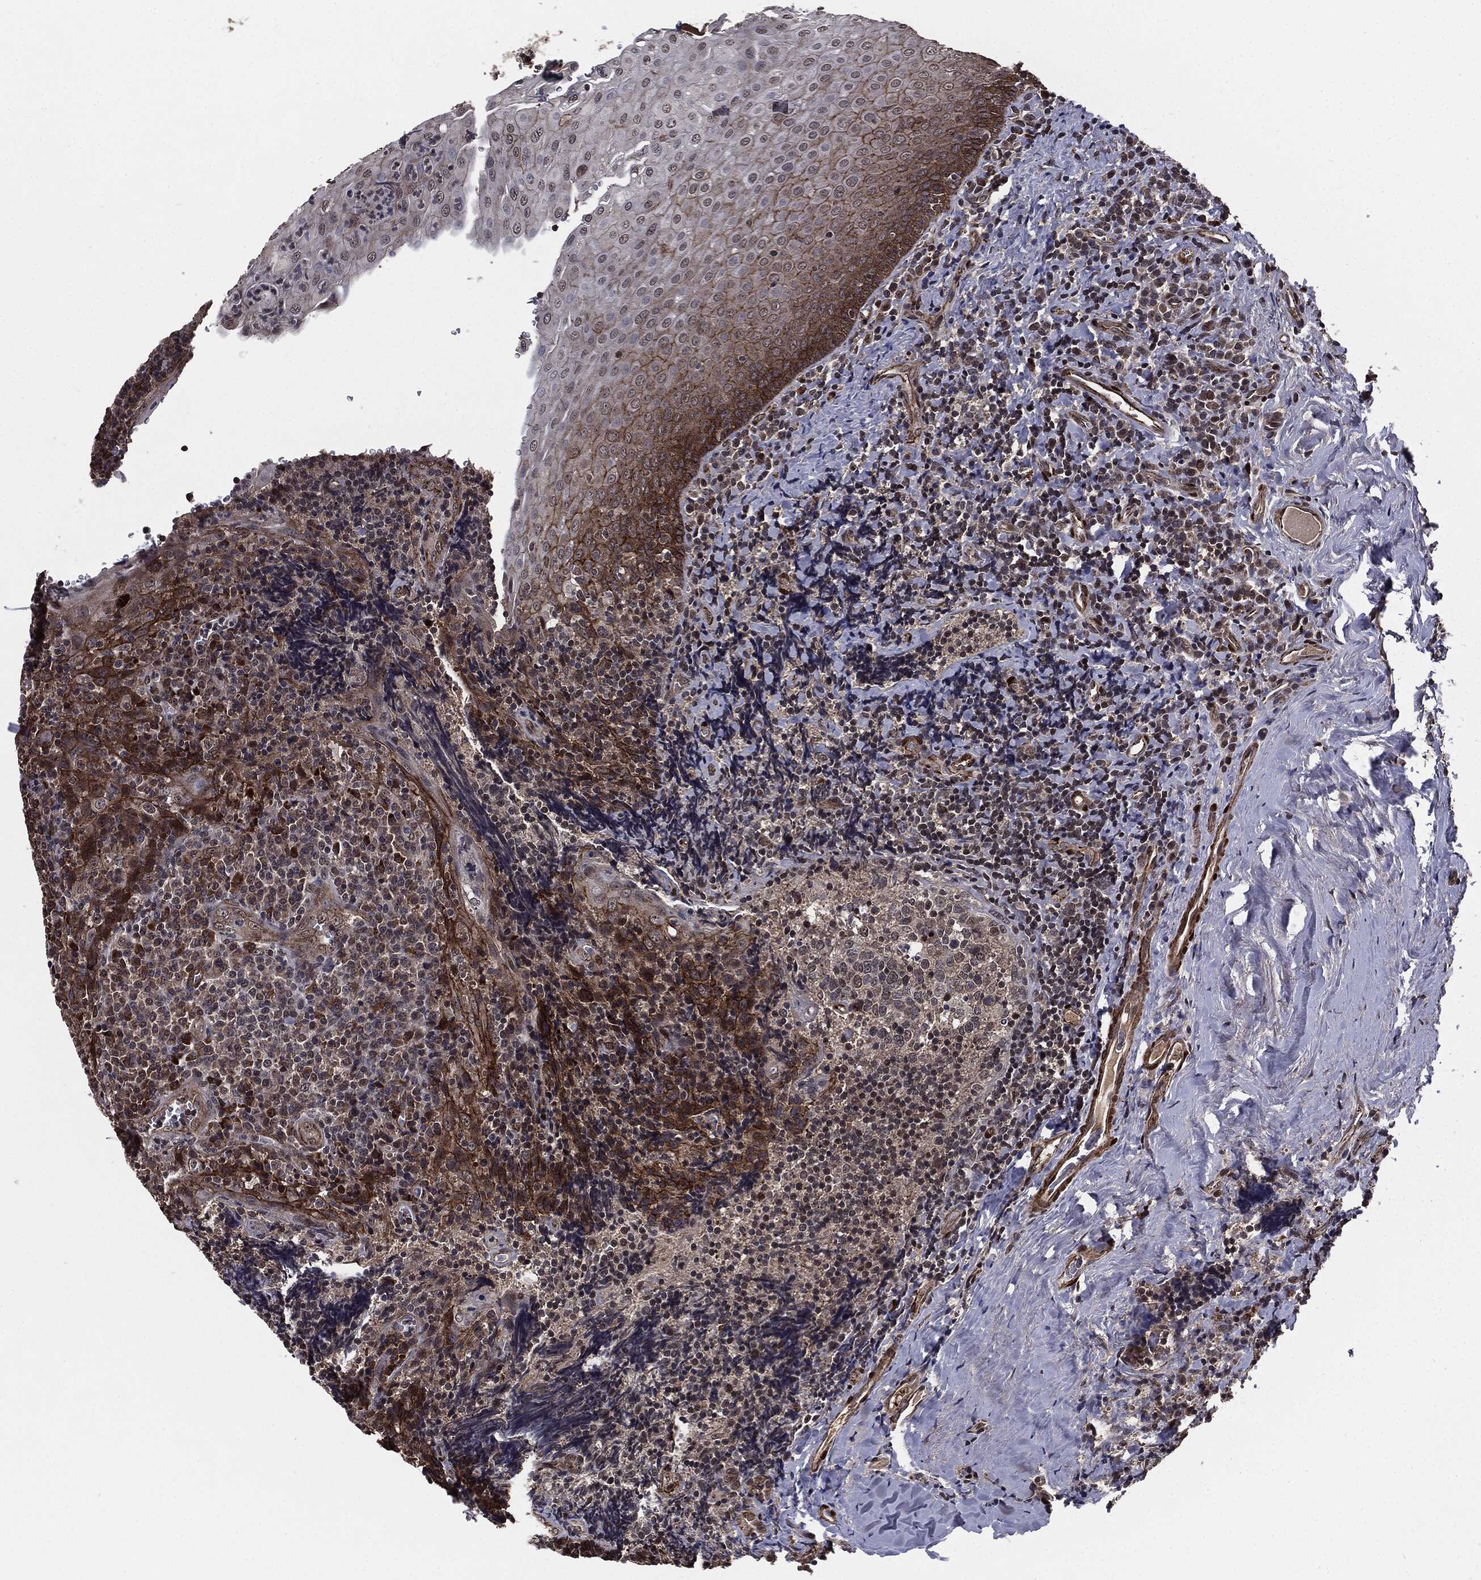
{"staining": {"intensity": "negative", "quantity": "none", "location": "none"}, "tissue": "tonsil", "cell_type": "Germinal center cells", "image_type": "normal", "snomed": [{"axis": "morphology", "description": "Normal tissue, NOS"}, {"axis": "morphology", "description": "Inflammation, NOS"}, {"axis": "topography", "description": "Tonsil"}], "caption": "Immunohistochemical staining of benign human tonsil demonstrates no significant staining in germinal center cells.", "gene": "PTPA", "patient": {"sex": "female", "age": 31}}